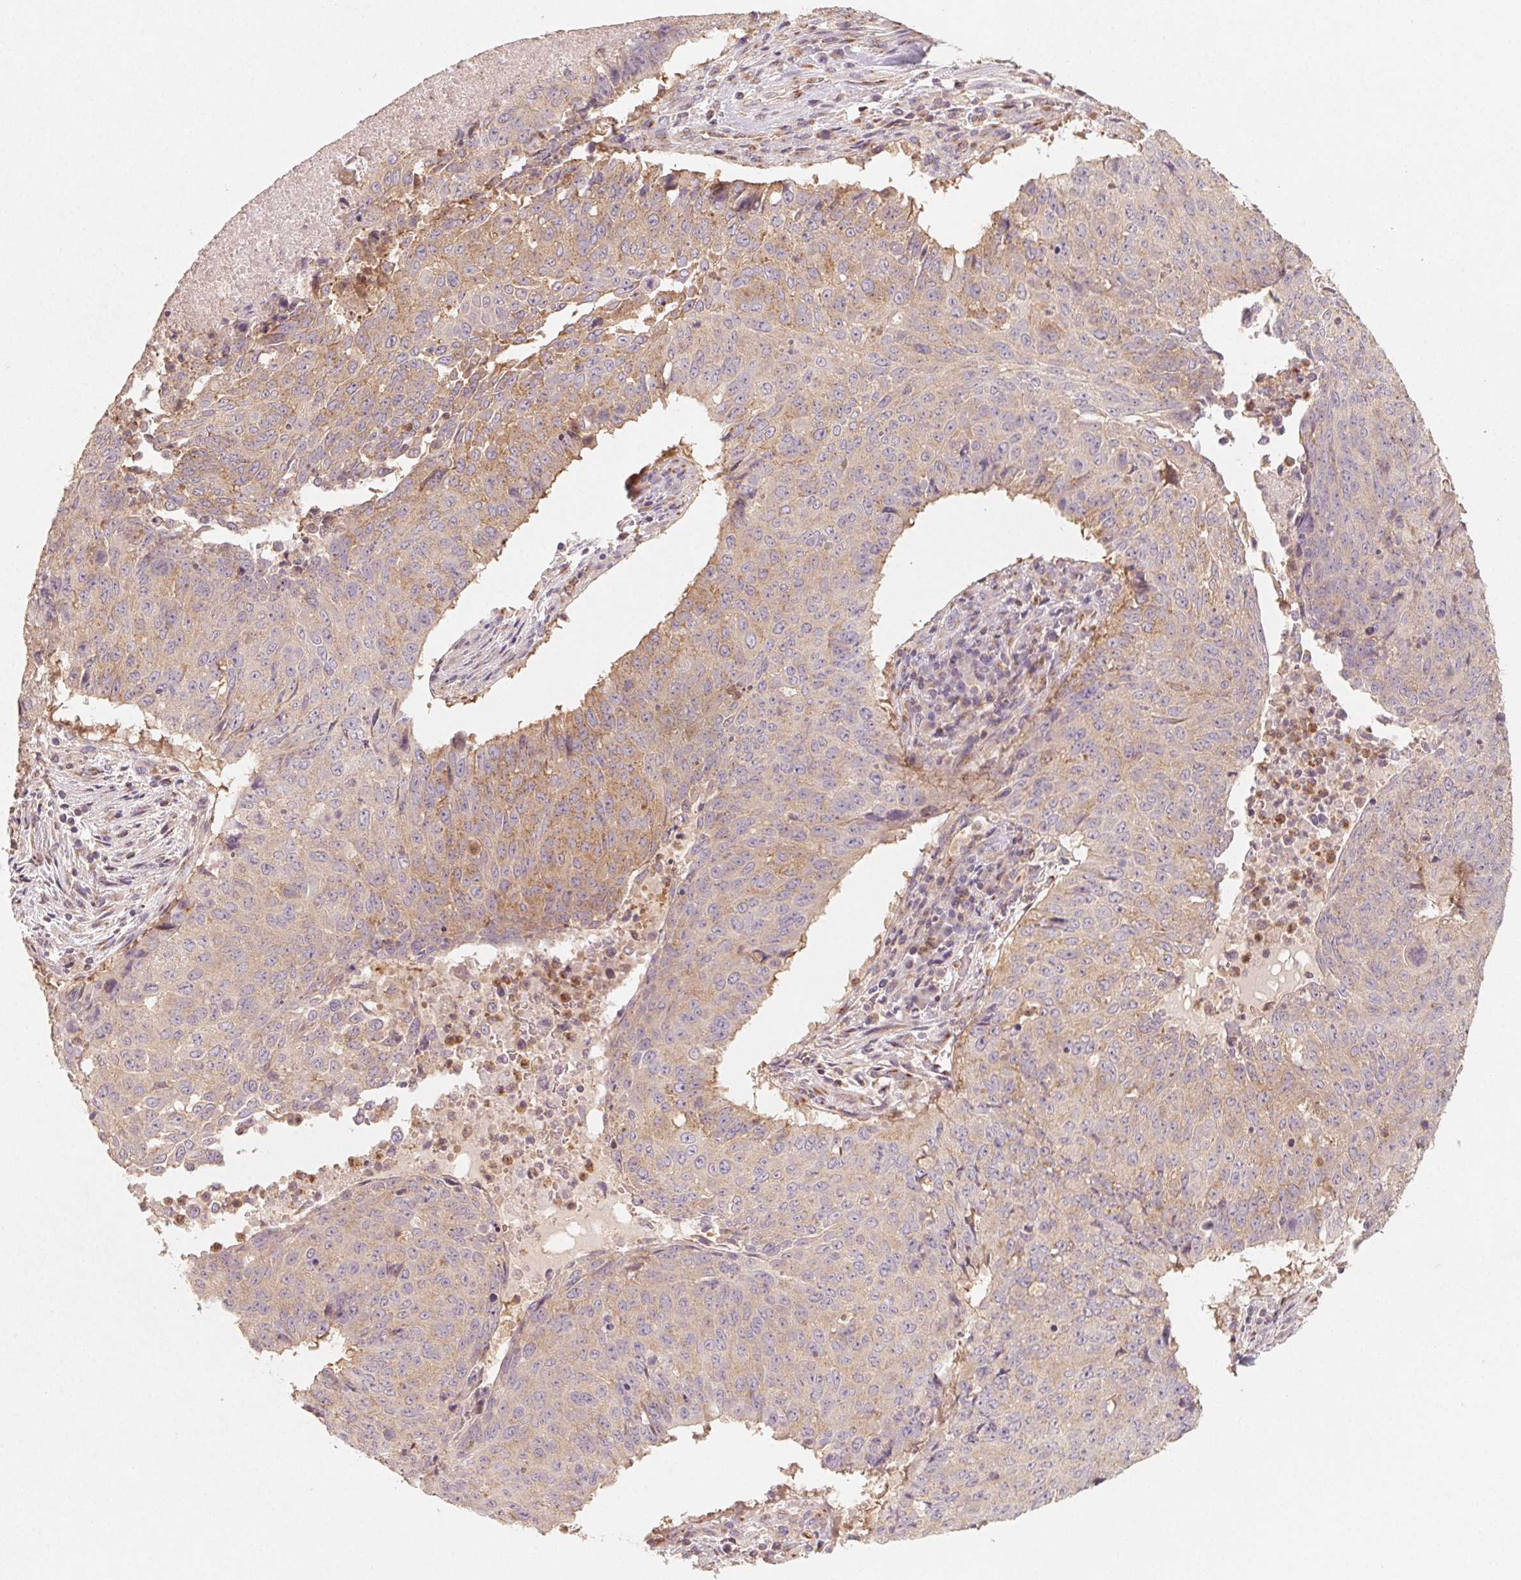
{"staining": {"intensity": "weak", "quantity": "25%-75%", "location": "cytoplasmic/membranous"}, "tissue": "lung cancer", "cell_type": "Tumor cells", "image_type": "cancer", "snomed": [{"axis": "morphology", "description": "Normal tissue, NOS"}, {"axis": "morphology", "description": "Squamous cell carcinoma, NOS"}, {"axis": "topography", "description": "Bronchus"}, {"axis": "topography", "description": "Lung"}], "caption": "IHC of lung cancer exhibits low levels of weak cytoplasmic/membranous expression in approximately 25%-75% of tumor cells.", "gene": "AP1S1", "patient": {"sex": "male", "age": 64}}